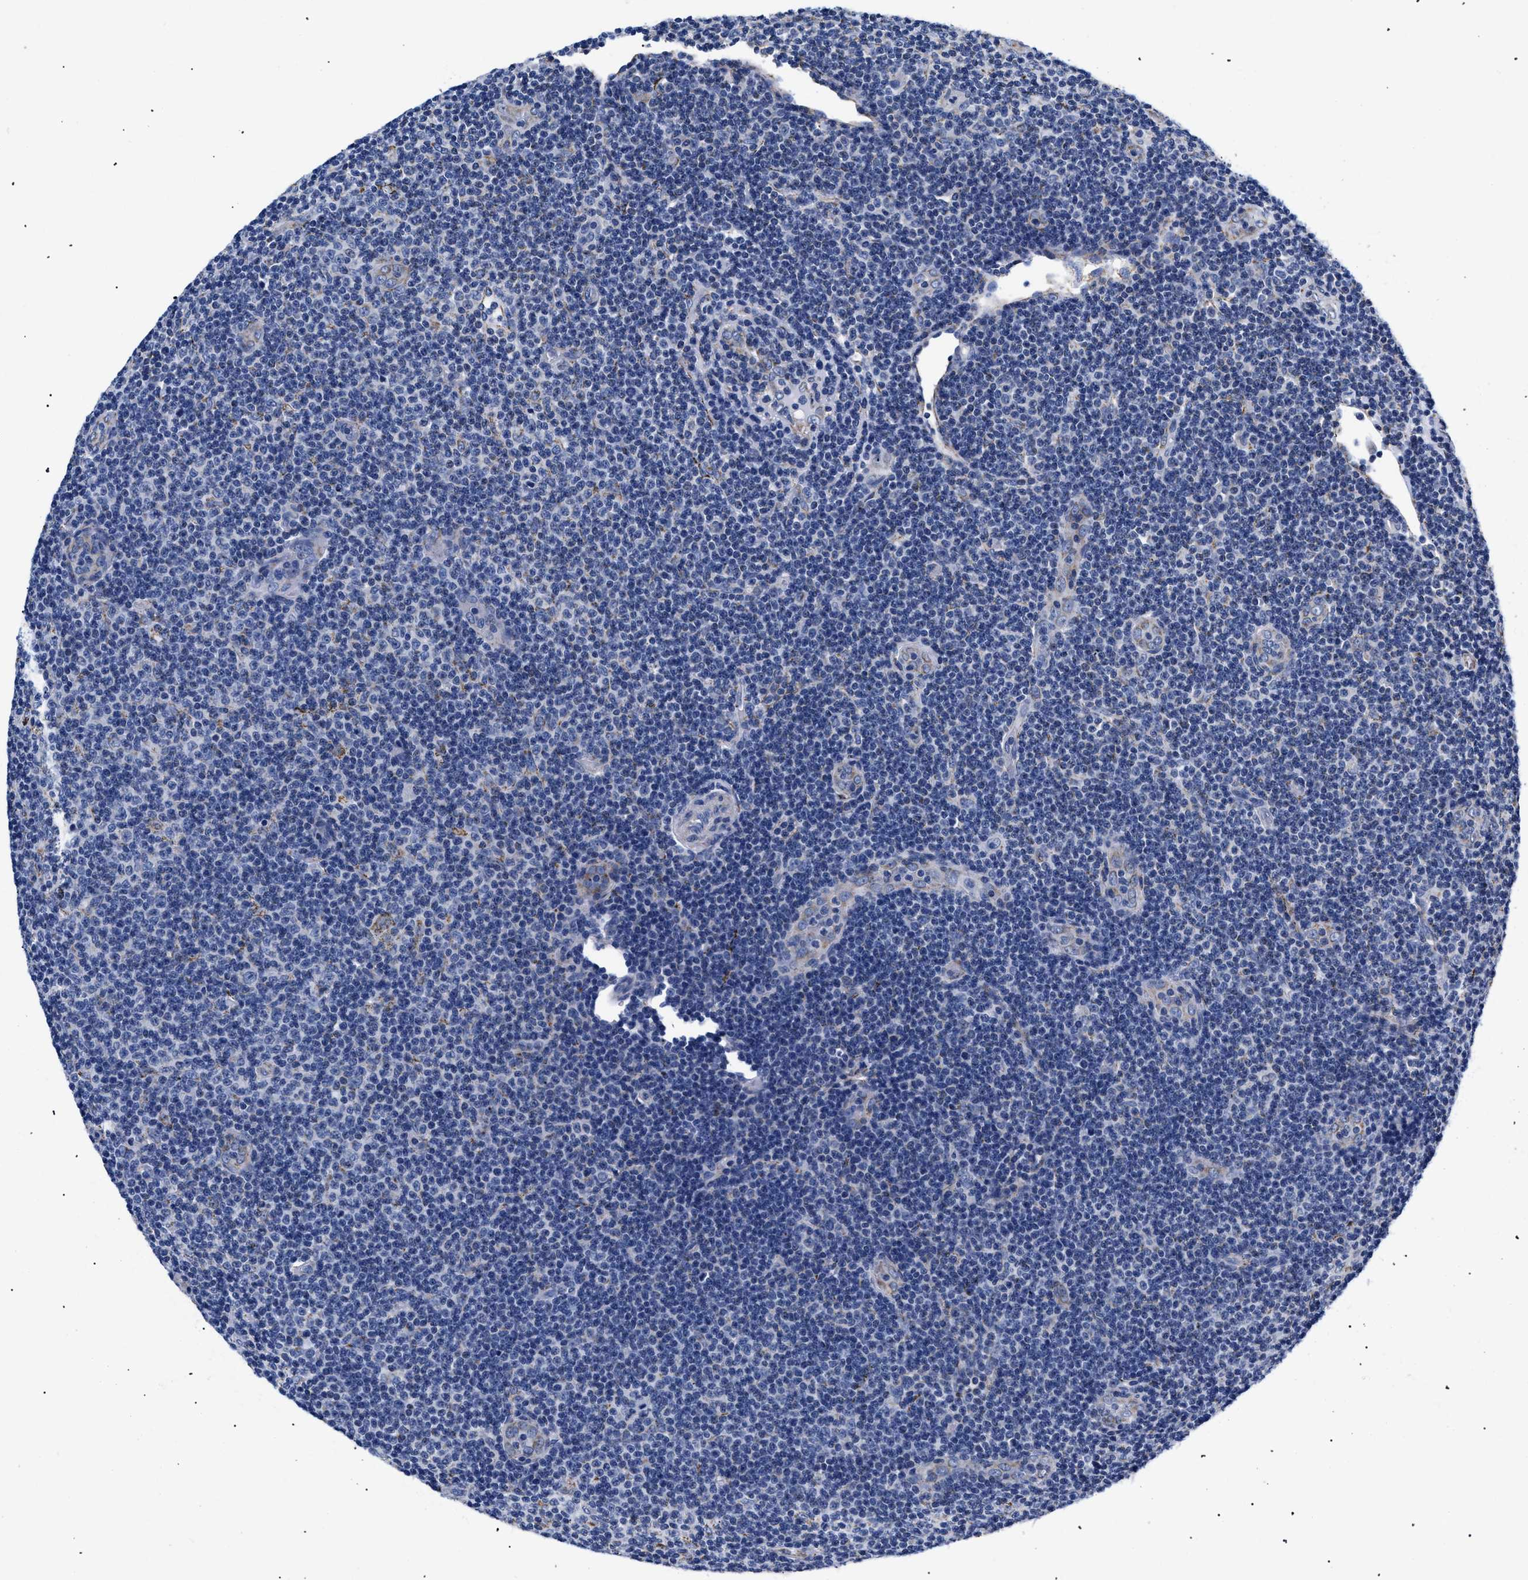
{"staining": {"intensity": "negative", "quantity": "none", "location": "none"}, "tissue": "lymphoma", "cell_type": "Tumor cells", "image_type": "cancer", "snomed": [{"axis": "morphology", "description": "Malignant lymphoma, non-Hodgkin's type, Low grade"}, {"axis": "topography", "description": "Lymph node"}], "caption": "Immunohistochemical staining of low-grade malignant lymphoma, non-Hodgkin's type displays no significant staining in tumor cells.", "gene": "GPR149", "patient": {"sex": "male", "age": 83}}